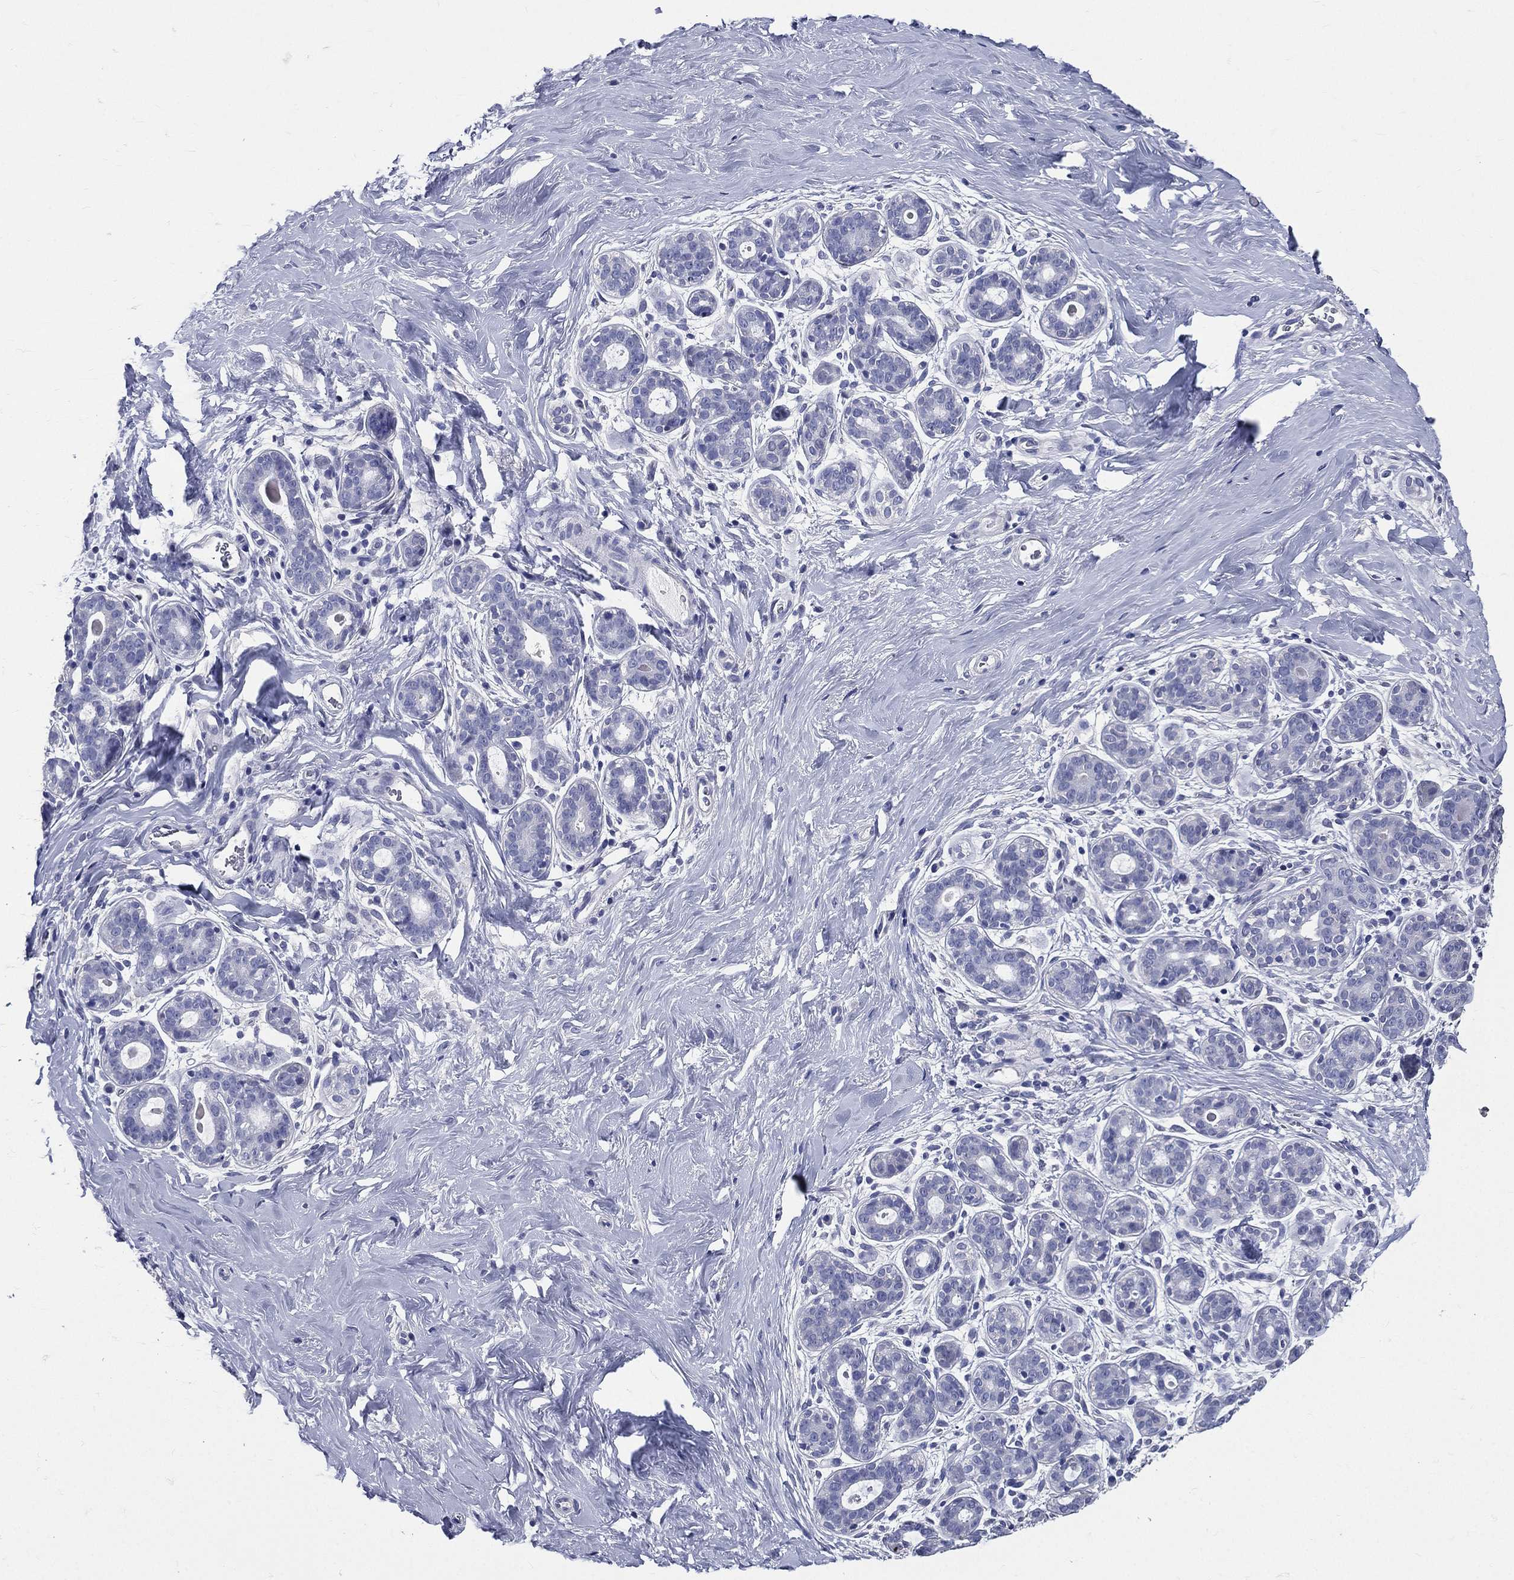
{"staining": {"intensity": "negative", "quantity": "none", "location": "none"}, "tissue": "breast", "cell_type": "Adipocytes", "image_type": "normal", "snomed": [{"axis": "morphology", "description": "Normal tissue, NOS"}, {"axis": "topography", "description": "Breast"}], "caption": "The histopathology image reveals no staining of adipocytes in benign breast. (DAB (3,3'-diaminobenzidine) immunohistochemistry visualized using brightfield microscopy, high magnification).", "gene": "DPYS", "patient": {"sex": "female", "age": 43}}